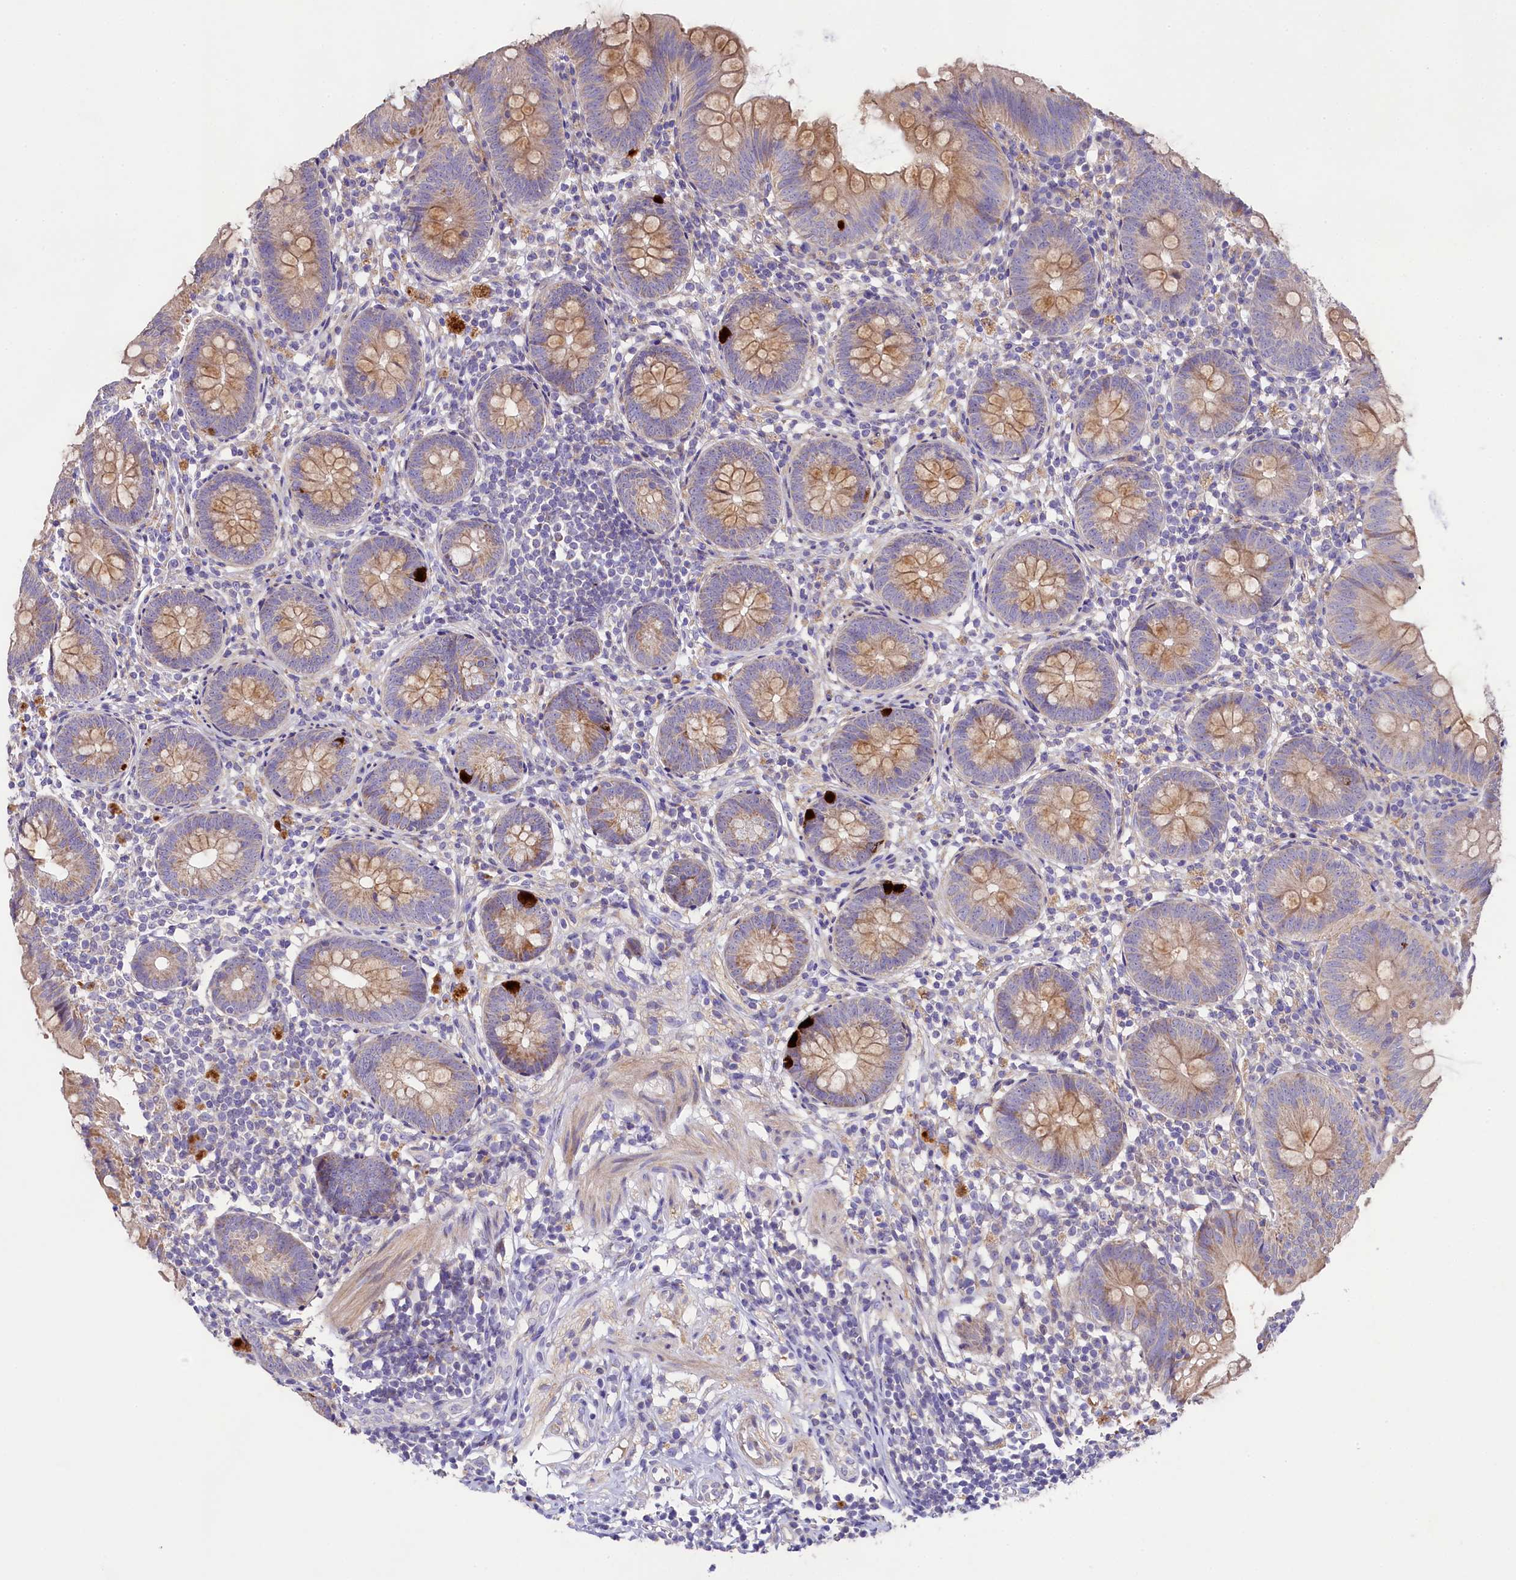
{"staining": {"intensity": "moderate", "quantity": "25%-75%", "location": "cytoplasmic/membranous"}, "tissue": "appendix", "cell_type": "Glandular cells", "image_type": "normal", "snomed": [{"axis": "morphology", "description": "Normal tissue, NOS"}, {"axis": "topography", "description": "Appendix"}], "caption": "Normal appendix shows moderate cytoplasmic/membranous staining in about 25%-75% of glandular cells (Brightfield microscopy of DAB IHC at high magnification)..", "gene": "FXYD6", "patient": {"sex": "female", "age": 62}}